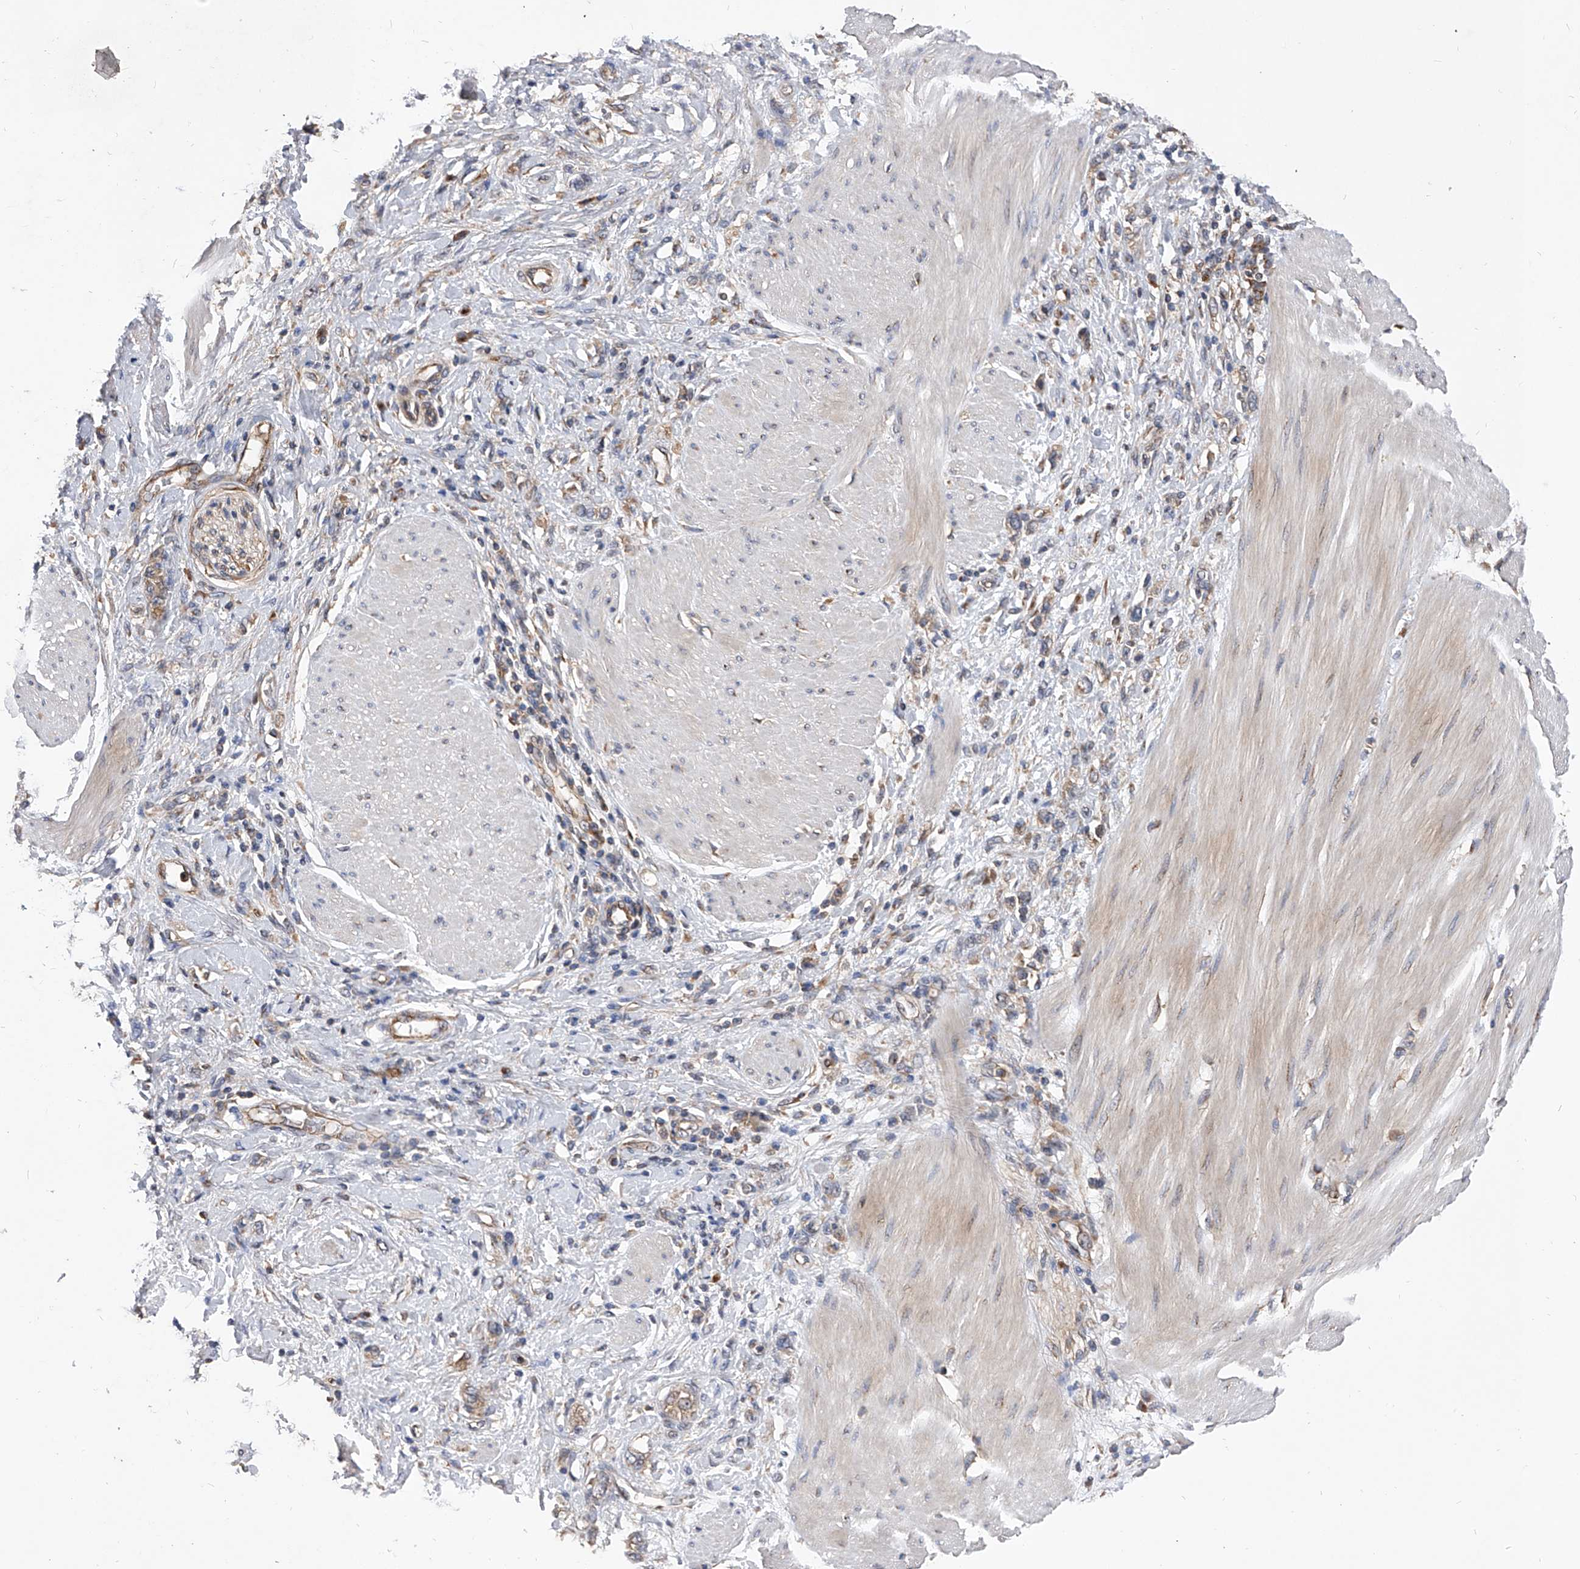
{"staining": {"intensity": "weak", "quantity": "<25%", "location": "cytoplasmic/membranous"}, "tissue": "stomach cancer", "cell_type": "Tumor cells", "image_type": "cancer", "snomed": [{"axis": "morphology", "description": "Adenocarcinoma, NOS"}, {"axis": "topography", "description": "Stomach"}], "caption": "Stomach cancer was stained to show a protein in brown. There is no significant staining in tumor cells.", "gene": "CFAP410", "patient": {"sex": "female", "age": 76}}